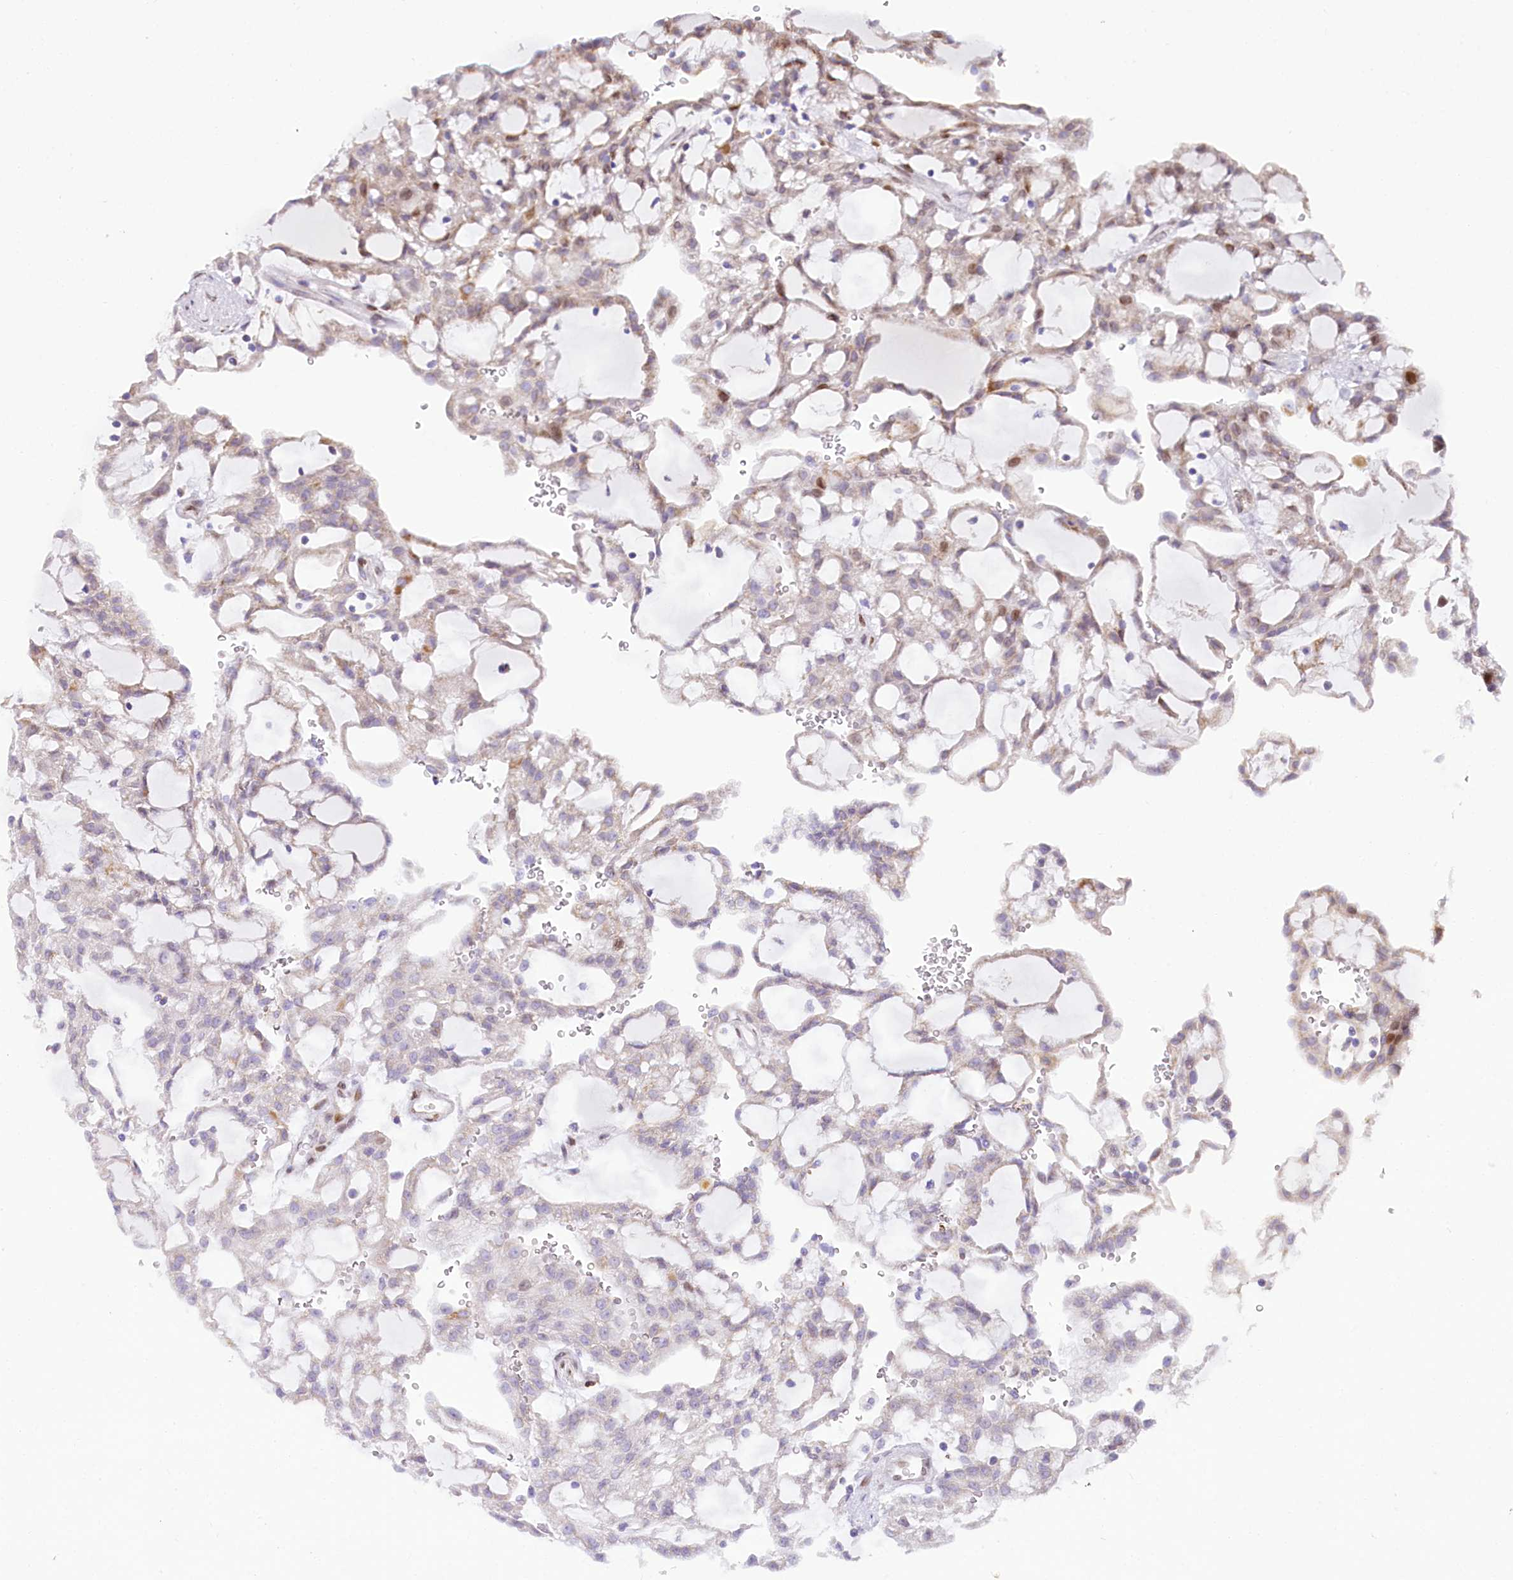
{"staining": {"intensity": "weak", "quantity": "<25%", "location": "cytoplasmic/membranous,nuclear"}, "tissue": "renal cancer", "cell_type": "Tumor cells", "image_type": "cancer", "snomed": [{"axis": "morphology", "description": "Adenocarcinoma, NOS"}, {"axis": "topography", "description": "Kidney"}], "caption": "Immunohistochemistry (IHC) photomicrograph of neoplastic tissue: renal adenocarcinoma stained with DAB (3,3'-diaminobenzidine) demonstrates no significant protein staining in tumor cells.", "gene": "PPIP5K2", "patient": {"sex": "male", "age": 63}}